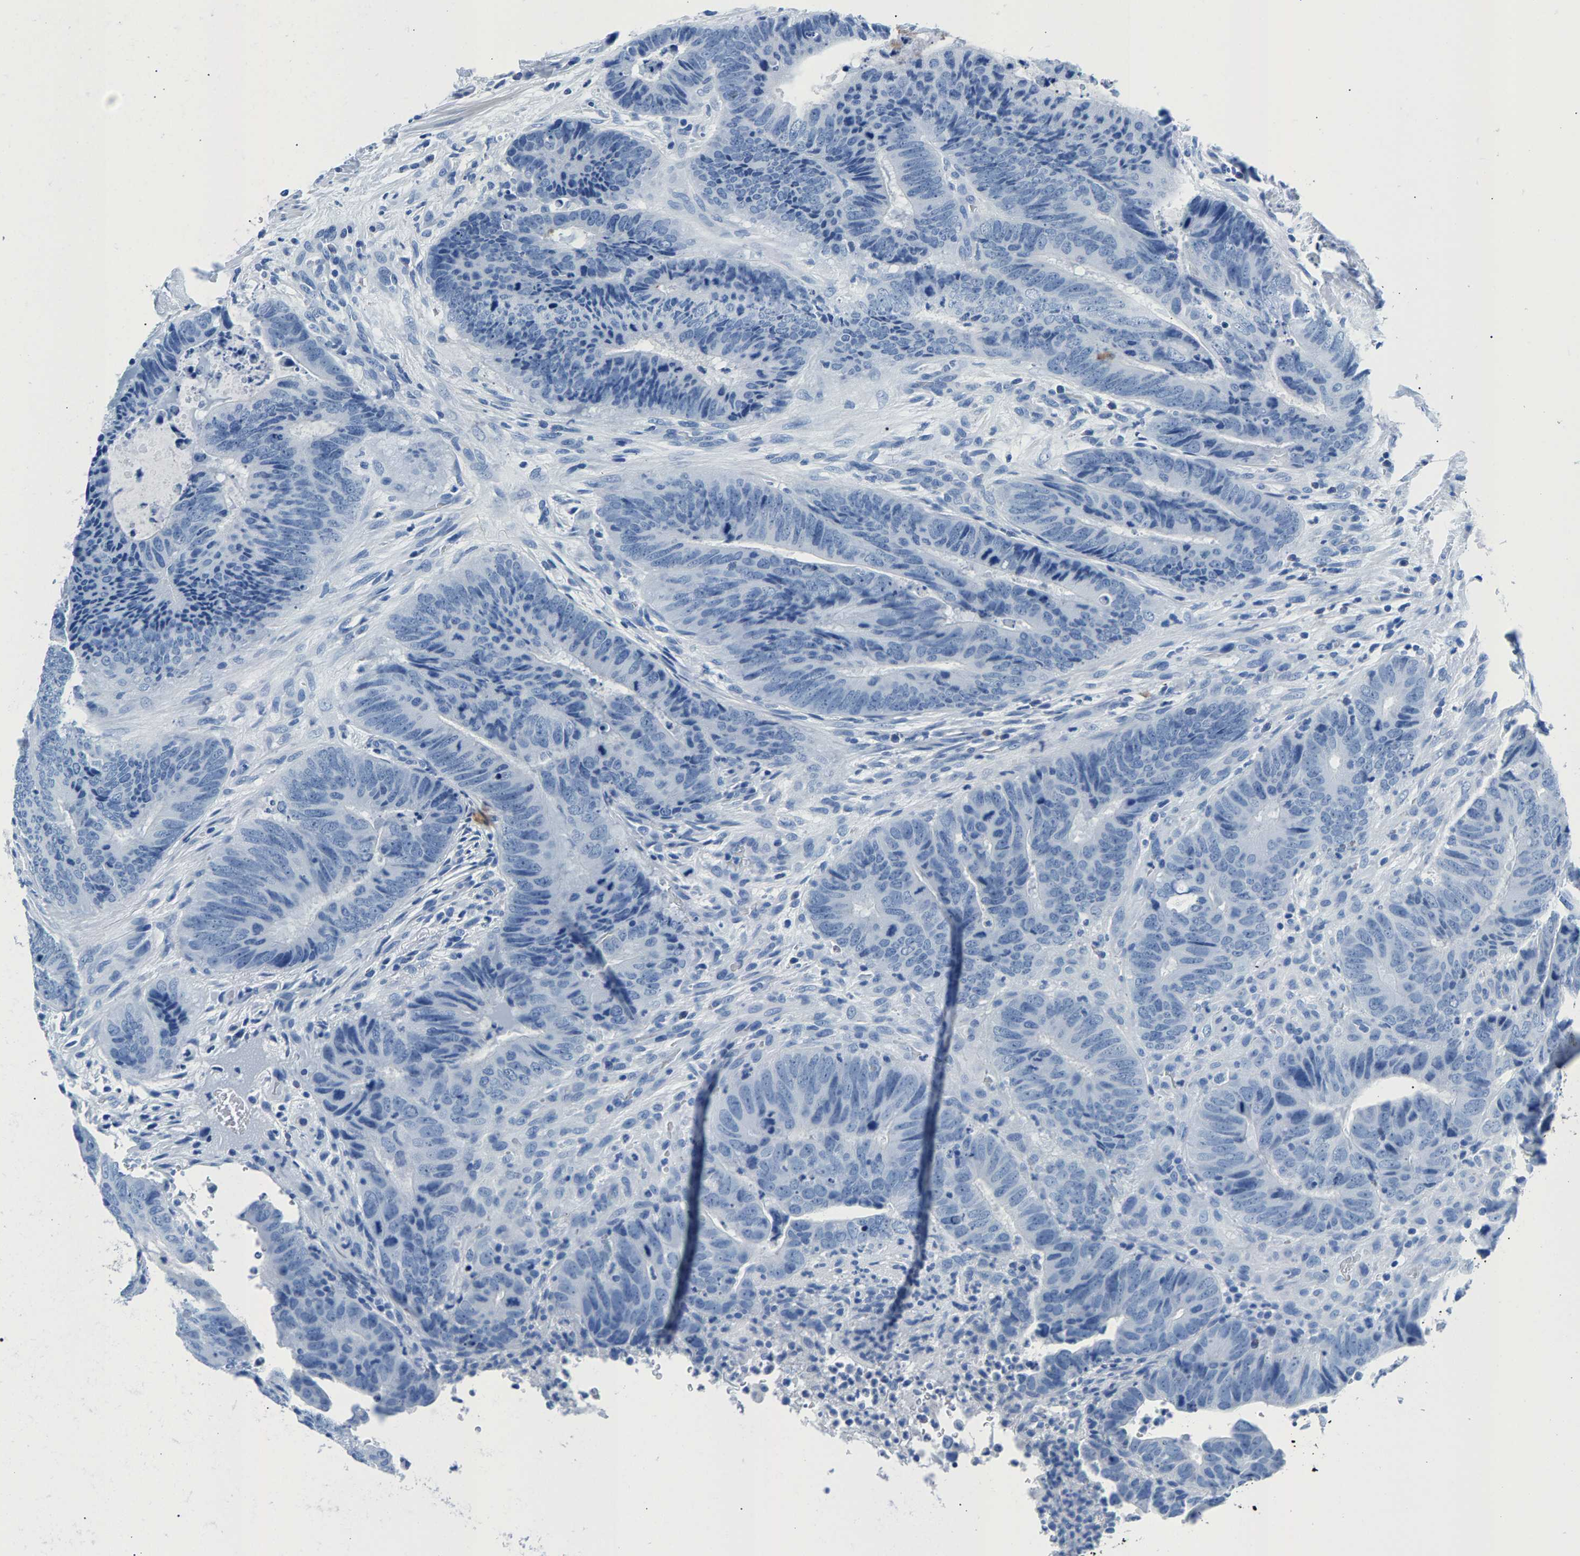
{"staining": {"intensity": "negative", "quantity": "none", "location": "none"}, "tissue": "colorectal cancer", "cell_type": "Tumor cells", "image_type": "cancer", "snomed": [{"axis": "morphology", "description": "Adenocarcinoma, NOS"}, {"axis": "topography", "description": "Colon"}], "caption": "Colorectal cancer was stained to show a protein in brown. There is no significant positivity in tumor cells.", "gene": "CPS1", "patient": {"sex": "male", "age": 56}}